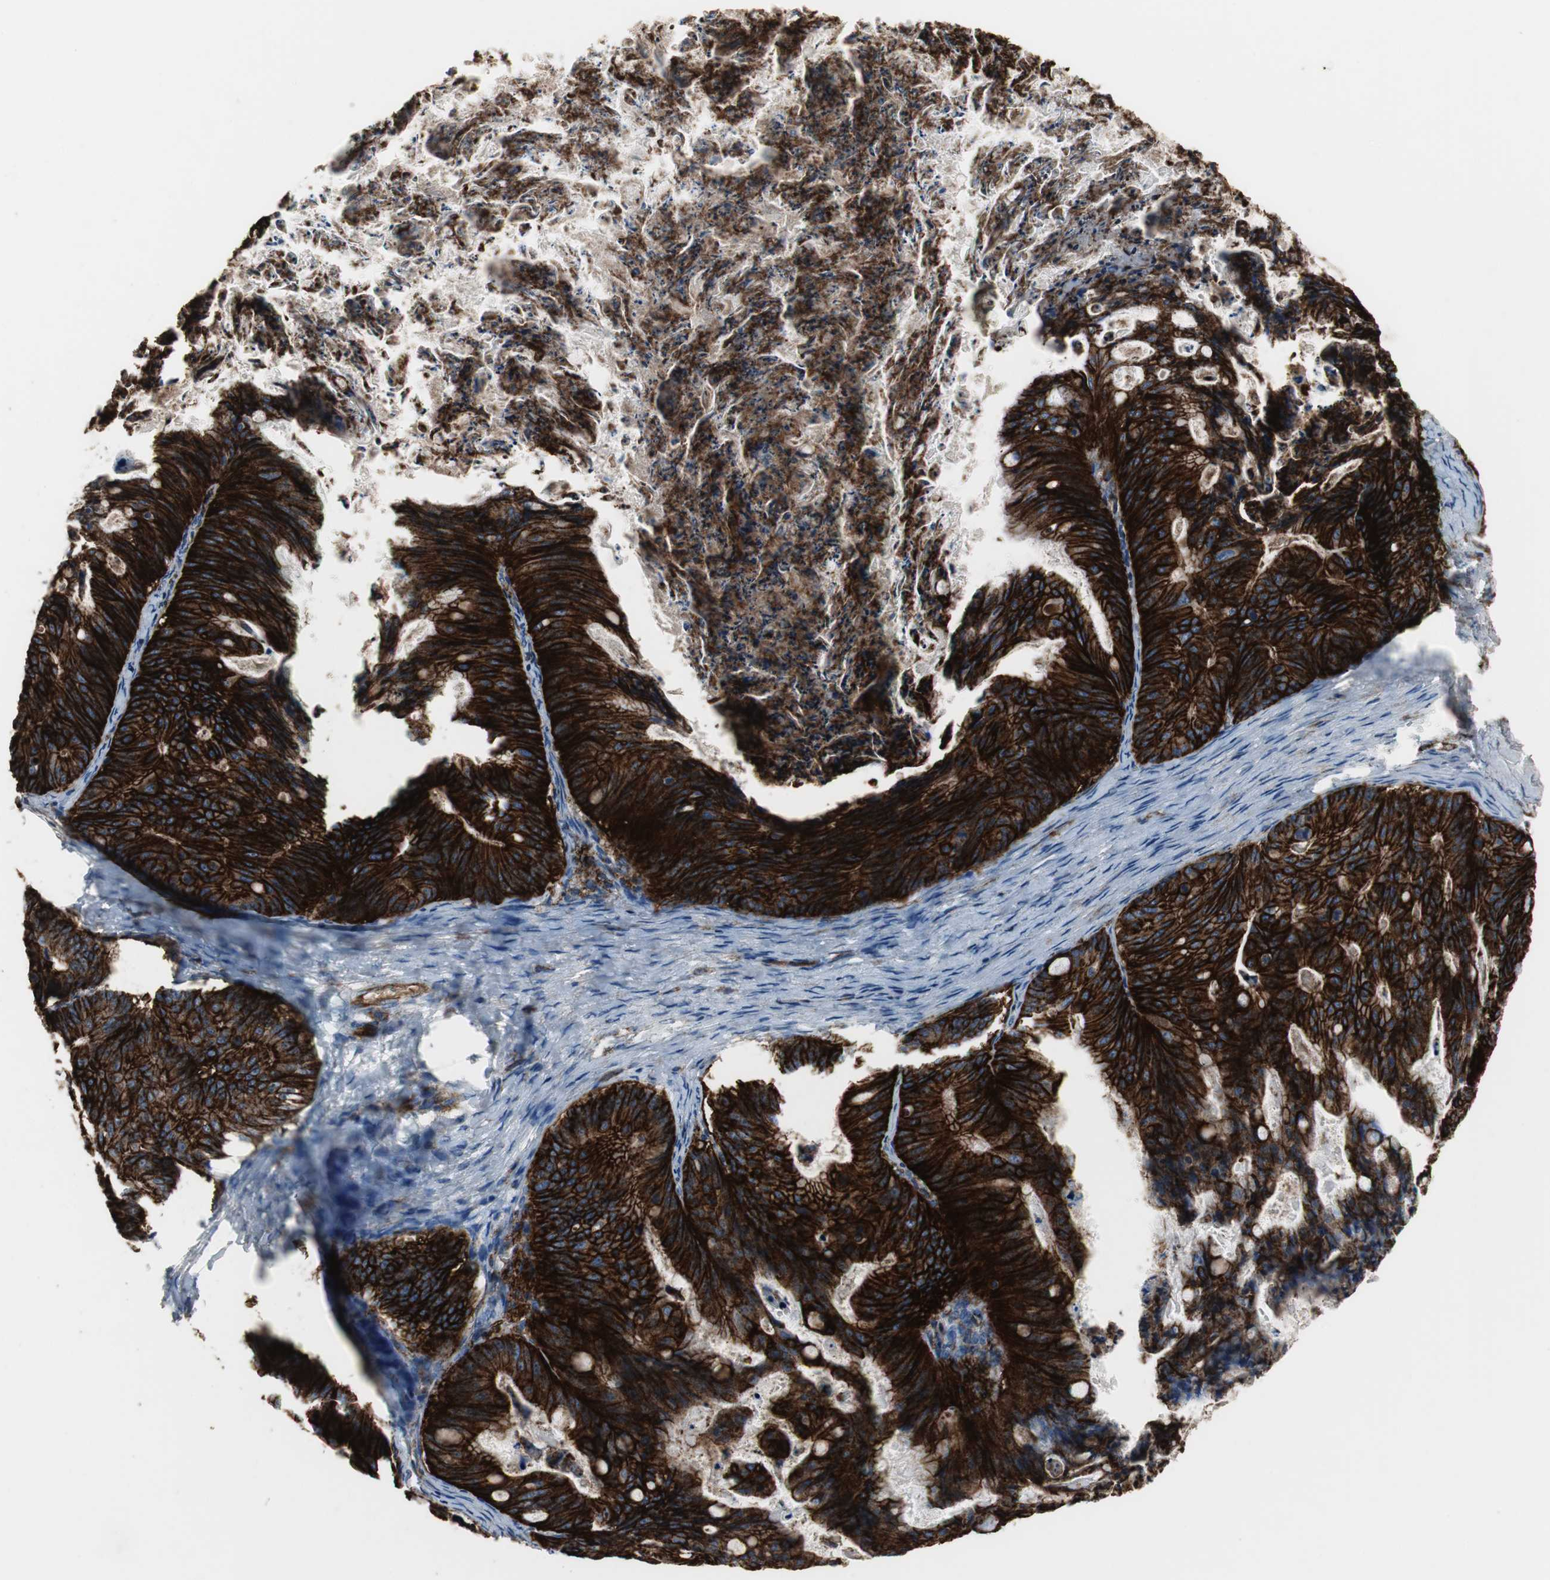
{"staining": {"intensity": "strong", "quantity": ">75%", "location": "cytoplasmic/membranous"}, "tissue": "ovarian cancer", "cell_type": "Tumor cells", "image_type": "cancer", "snomed": [{"axis": "morphology", "description": "Cystadenocarcinoma, mucinous, NOS"}, {"axis": "topography", "description": "Ovary"}], "caption": "Tumor cells demonstrate high levels of strong cytoplasmic/membranous expression in approximately >75% of cells in ovarian mucinous cystadenocarcinoma. Nuclei are stained in blue.", "gene": "F11R", "patient": {"sex": "female", "age": 36}}